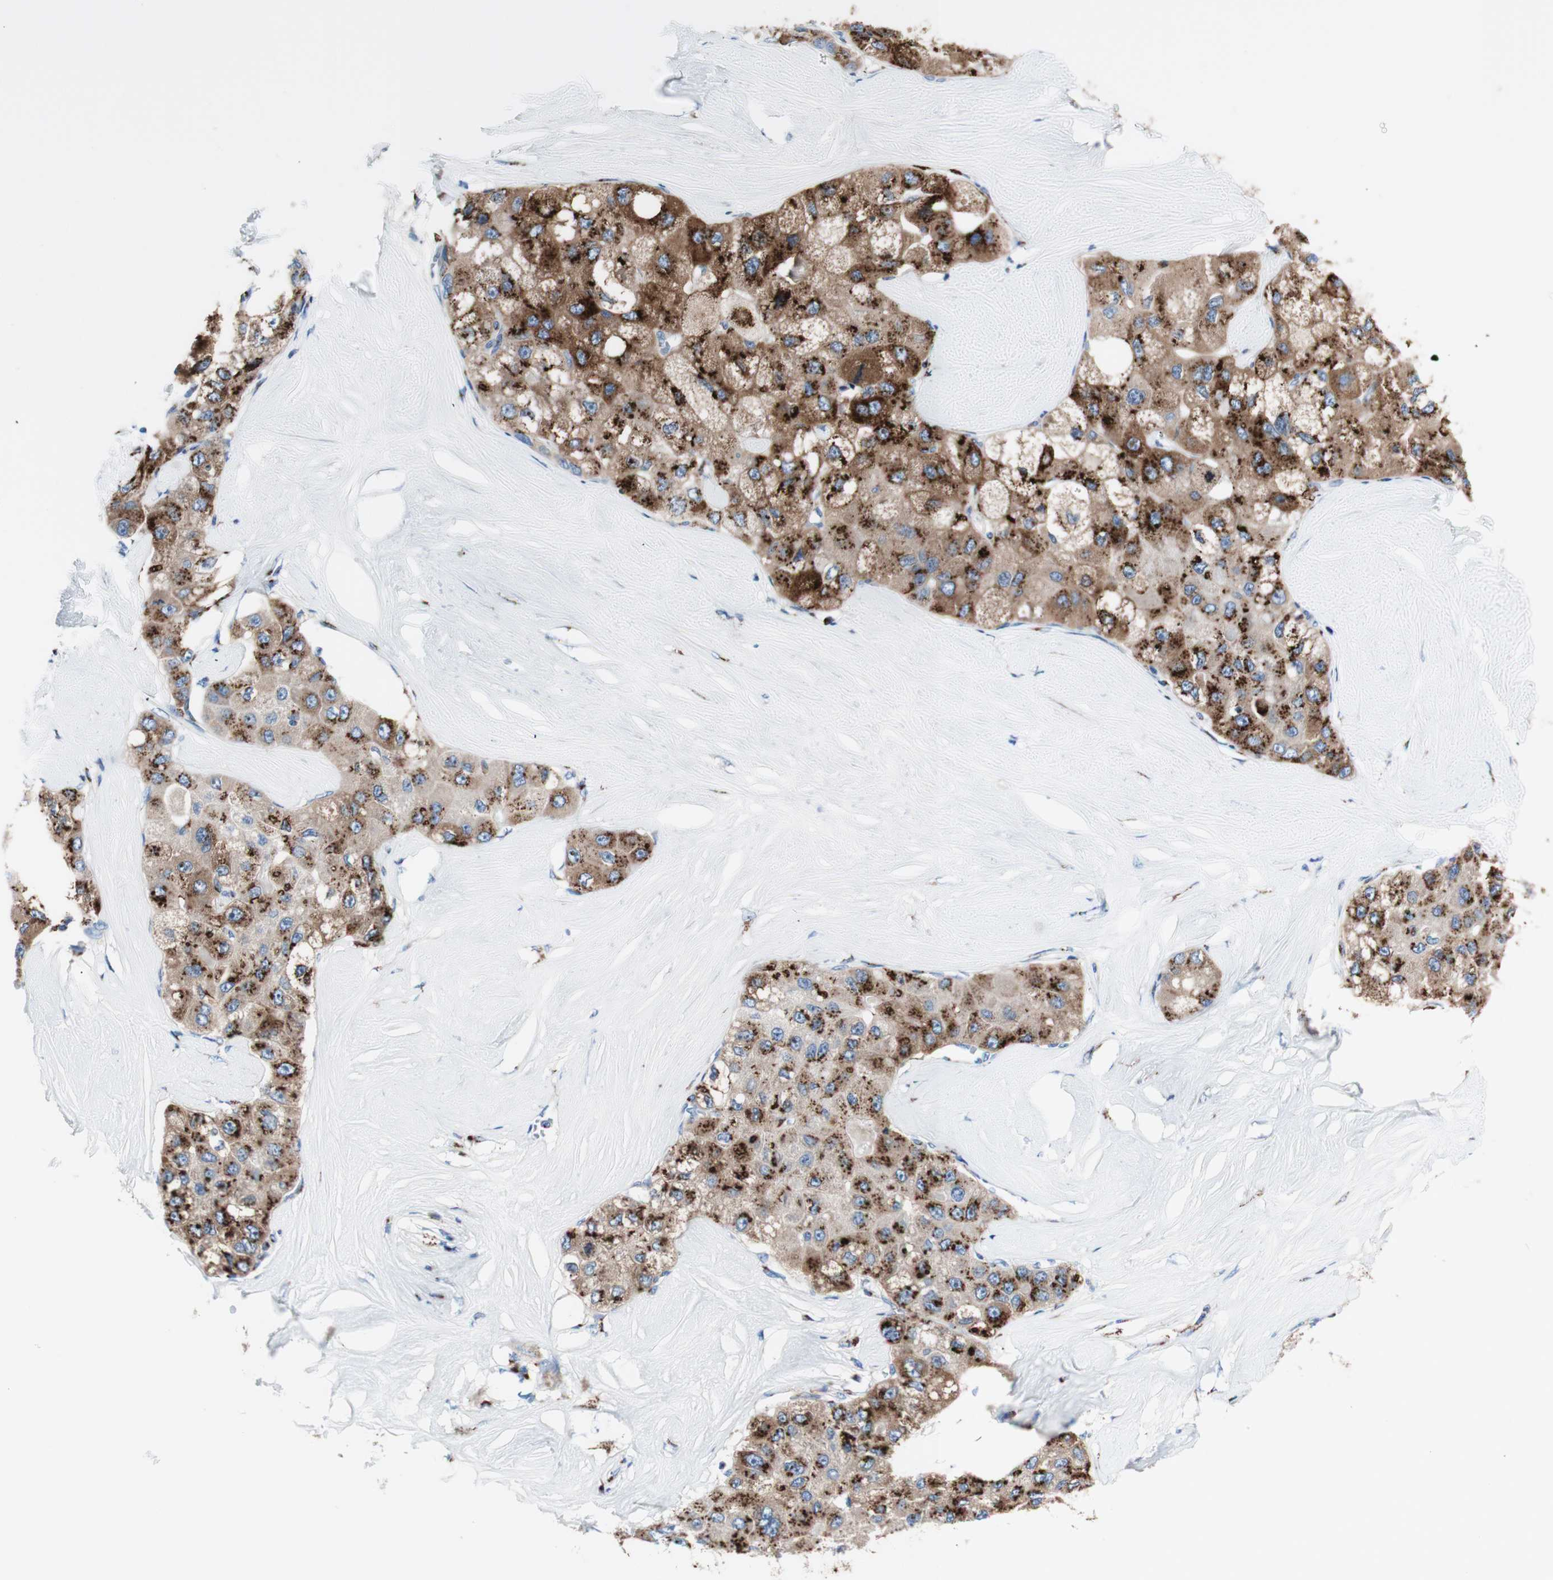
{"staining": {"intensity": "moderate", "quantity": "25%-75%", "location": "cytoplasmic/membranous"}, "tissue": "liver cancer", "cell_type": "Tumor cells", "image_type": "cancer", "snomed": [{"axis": "morphology", "description": "Carcinoma, Hepatocellular, NOS"}, {"axis": "topography", "description": "Liver"}], "caption": "Liver cancer was stained to show a protein in brown. There is medium levels of moderate cytoplasmic/membranous staining in approximately 25%-75% of tumor cells.", "gene": "GALNT2", "patient": {"sex": "male", "age": 80}}